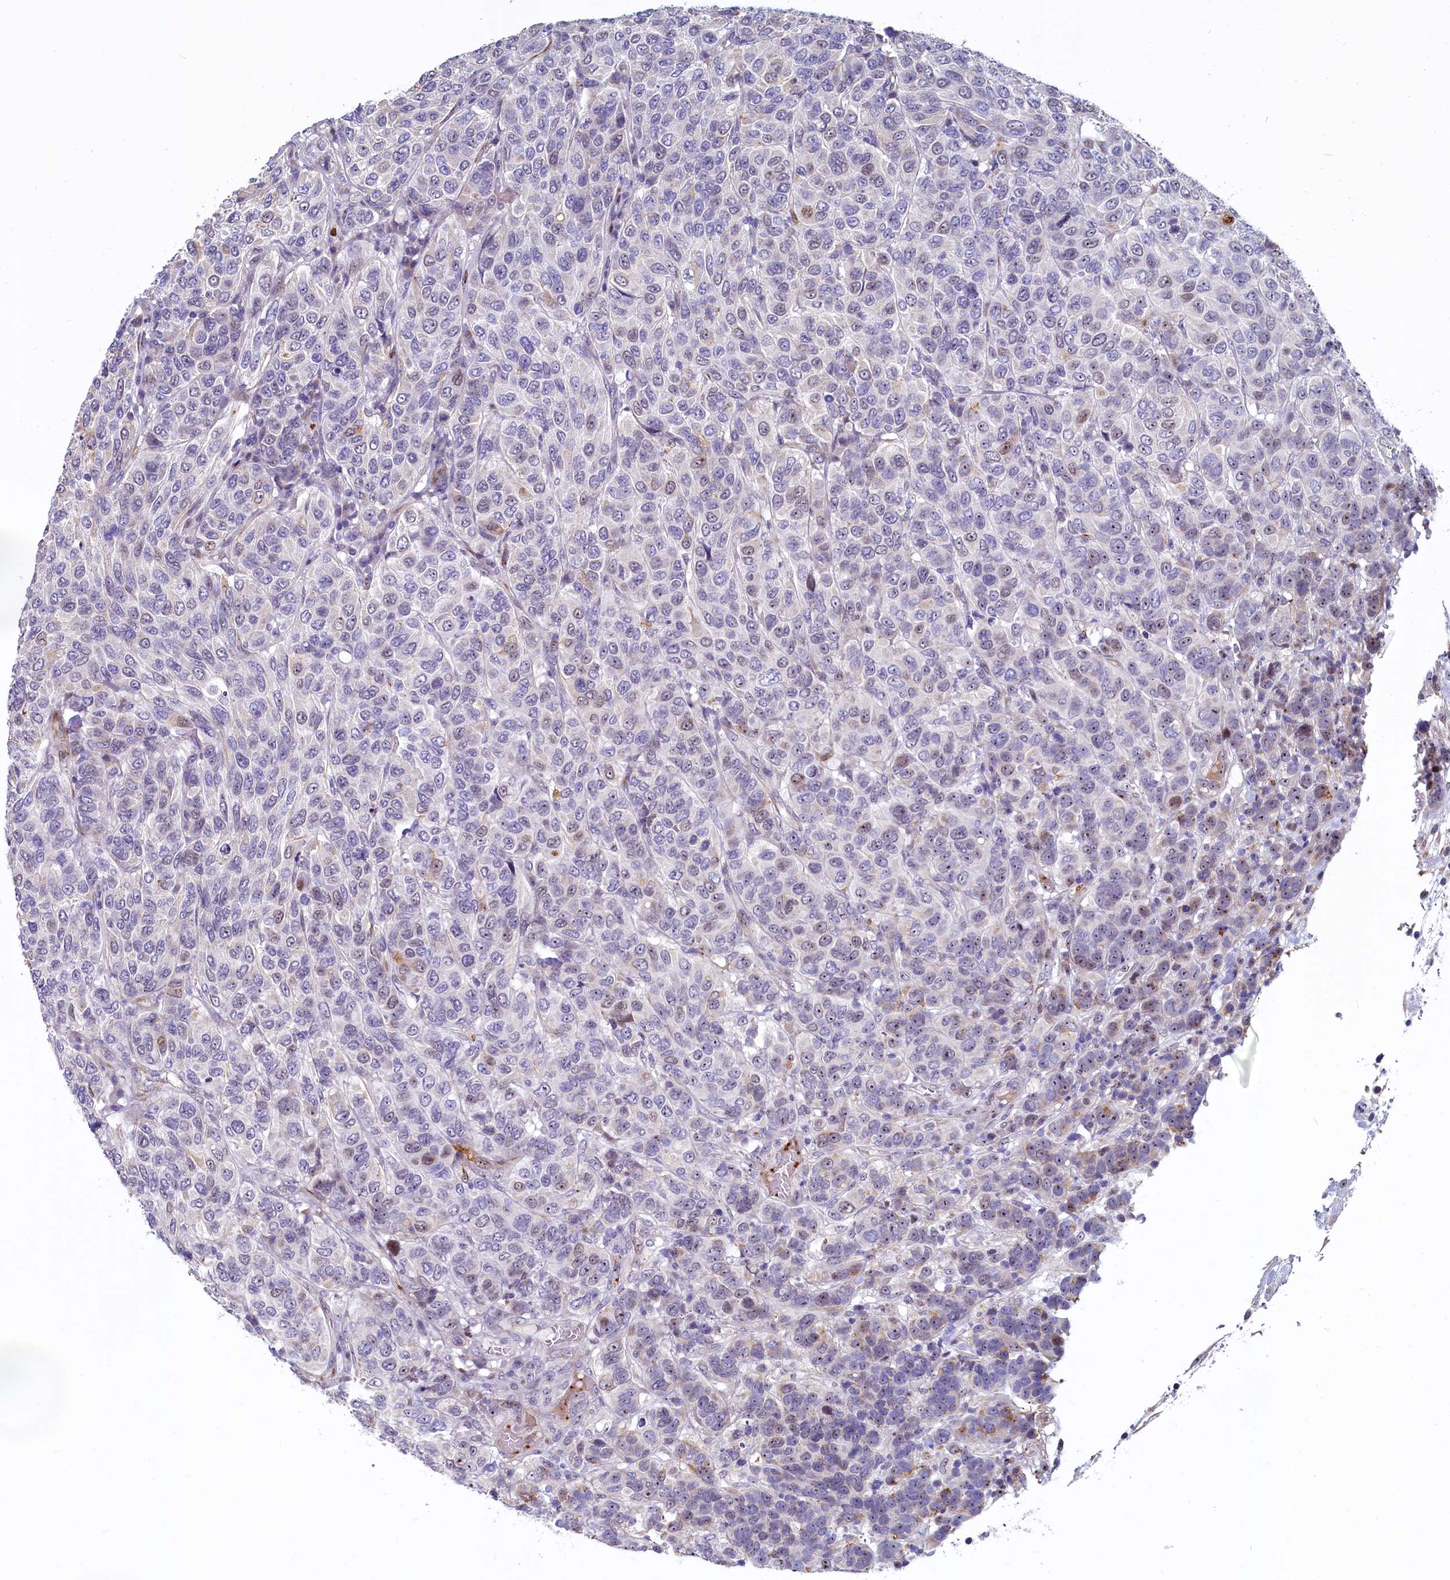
{"staining": {"intensity": "weak", "quantity": "<25%", "location": "nuclear"}, "tissue": "breast cancer", "cell_type": "Tumor cells", "image_type": "cancer", "snomed": [{"axis": "morphology", "description": "Duct carcinoma"}, {"axis": "topography", "description": "Breast"}], "caption": "High power microscopy micrograph of an immunohistochemistry (IHC) micrograph of breast invasive ductal carcinoma, revealing no significant expression in tumor cells.", "gene": "ASXL3", "patient": {"sex": "female", "age": 55}}